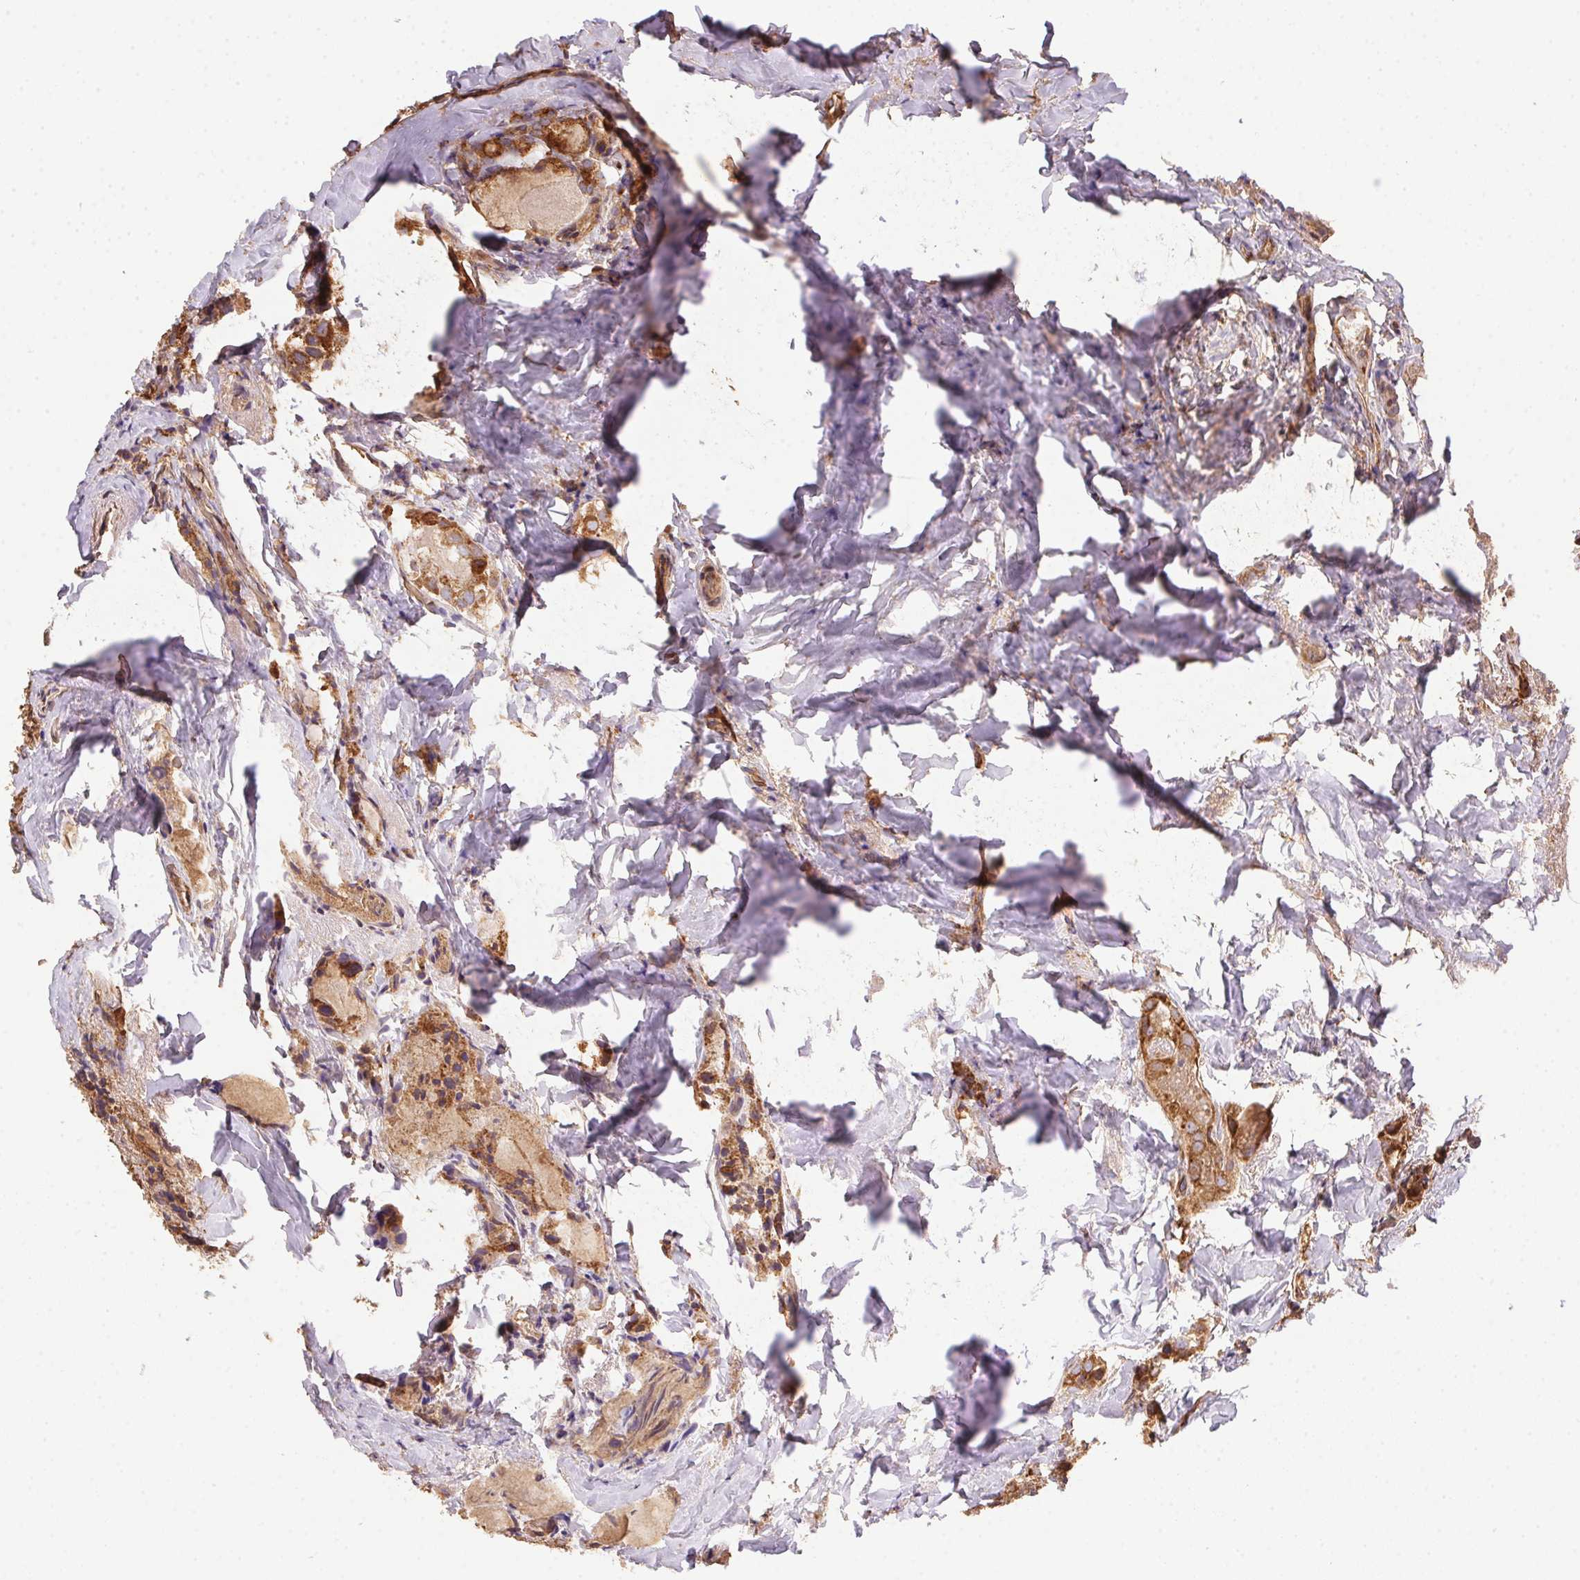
{"staining": {"intensity": "moderate", "quantity": ">75%", "location": "cytoplasmic/membranous"}, "tissue": "thyroid cancer", "cell_type": "Tumor cells", "image_type": "cancer", "snomed": [{"axis": "morphology", "description": "Papillary adenocarcinoma, NOS"}, {"axis": "topography", "description": "Thyroid gland"}], "caption": "Protein expression analysis of human papillary adenocarcinoma (thyroid) reveals moderate cytoplasmic/membranous staining in about >75% of tumor cells.", "gene": "USE1", "patient": {"sex": "female", "age": 75}}